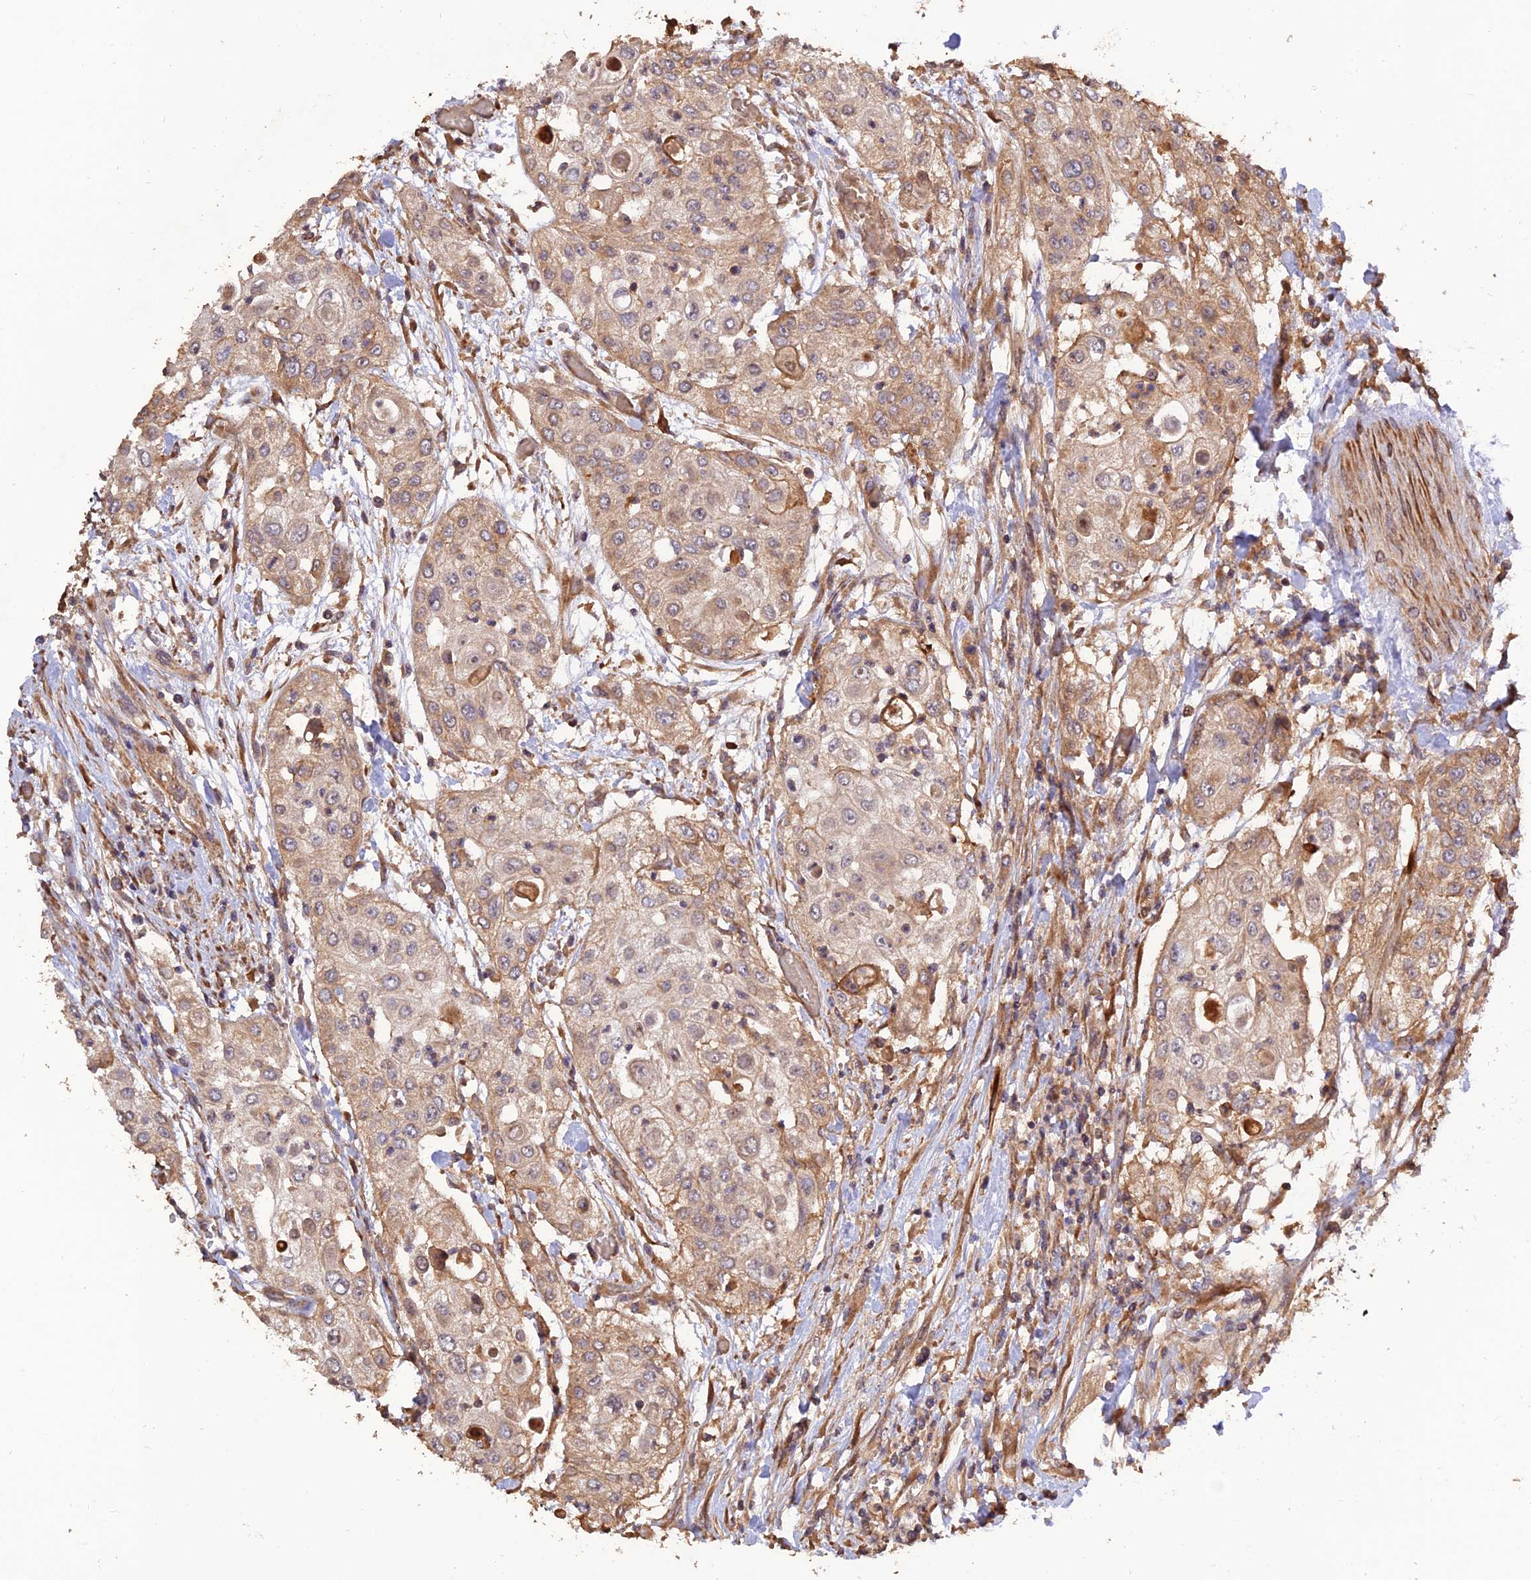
{"staining": {"intensity": "weak", "quantity": ">75%", "location": "cytoplasmic/membranous"}, "tissue": "urothelial cancer", "cell_type": "Tumor cells", "image_type": "cancer", "snomed": [{"axis": "morphology", "description": "Urothelial carcinoma, High grade"}, {"axis": "topography", "description": "Urinary bladder"}], "caption": "Immunohistochemistry (DAB) staining of human urothelial cancer demonstrates weak cytoplasmic/membranous protein expression in approximately >75% of tumor cells.", "gene": "CREBL2", "patient": {"sex": "female", "age": 79}}